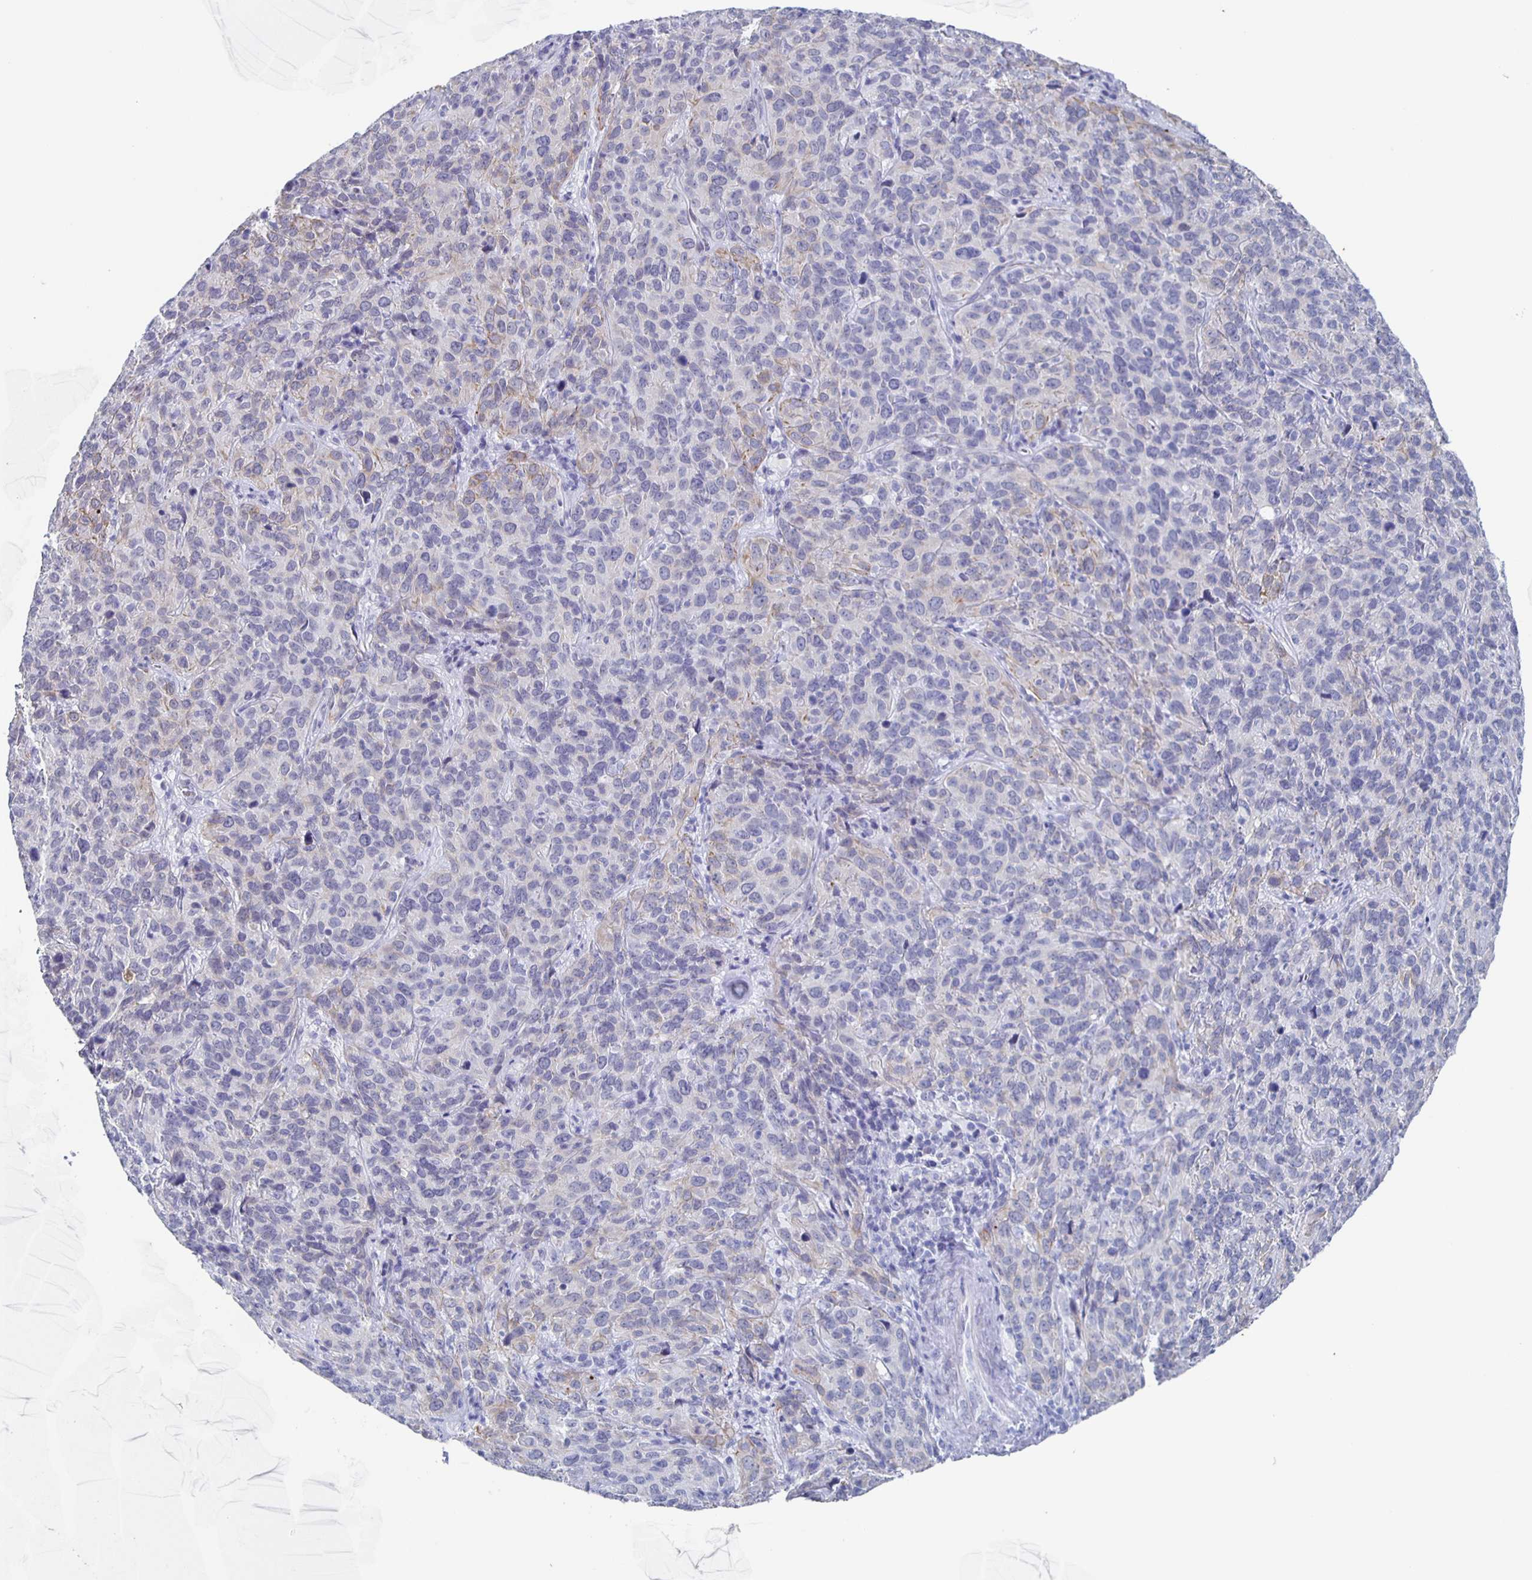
{"staining": {"intensity": "negative", "quantity": "none", "location": "none"}, "tissue": "cervical cancer", "cell_type": "Tumor cells", "image_type": "cancer", "snomed": [{"axis": "morphology", "description": "Squamous cell carcinoma, NOS"}, {"axis": "topography", "description": "Cervix"}], "caption": "High power microscopy micrograph of an IHC micrograph of cervical cancer (squamous cell carcinoma), revealing no significant staining in tumor cells.", "gene": "CCDC17", "patient": {"sex": "female", "age": 51}}